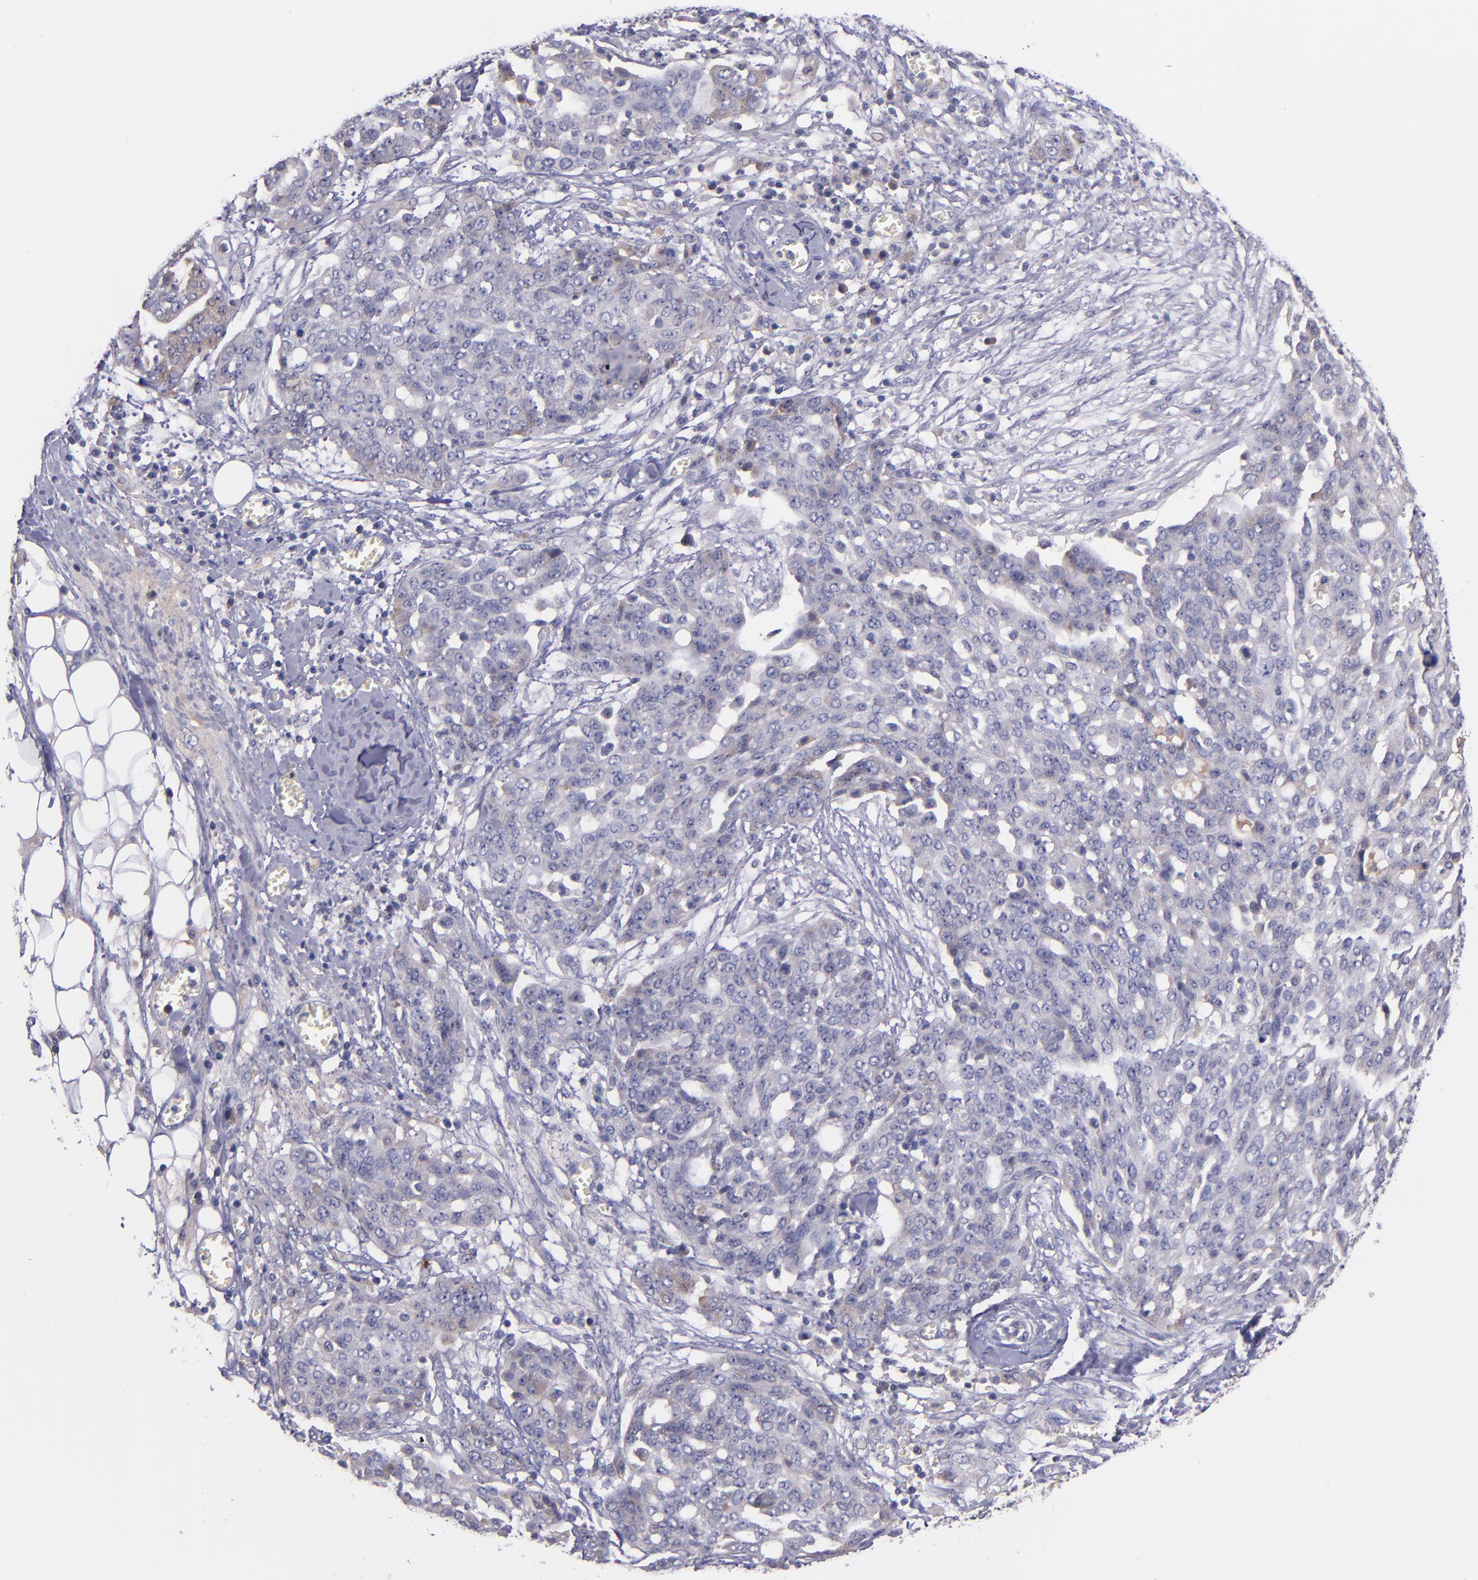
{"staining": {"intensity": "weak", "quantity": "<25%", "location": "cytoplasmic/membranous"}, "tissue": "ovarian cancer", "cell_type": "Tumor cells", "image_type": "cancer", "snomed": [{"axis": "morphology", "description": "Cystadenocarcinoma, serous, NOS"}, {"axis": "topography", "description": "Soft tissue"}, {"axis": "topography", "description": "Ovary"}], "caption": "Immunohistochemistry (IHC) of ovarian cancer demonstrates no positivity in tumor cells.", "gene": "RBP4", "patient": {"sex": "female", "age": 57}}